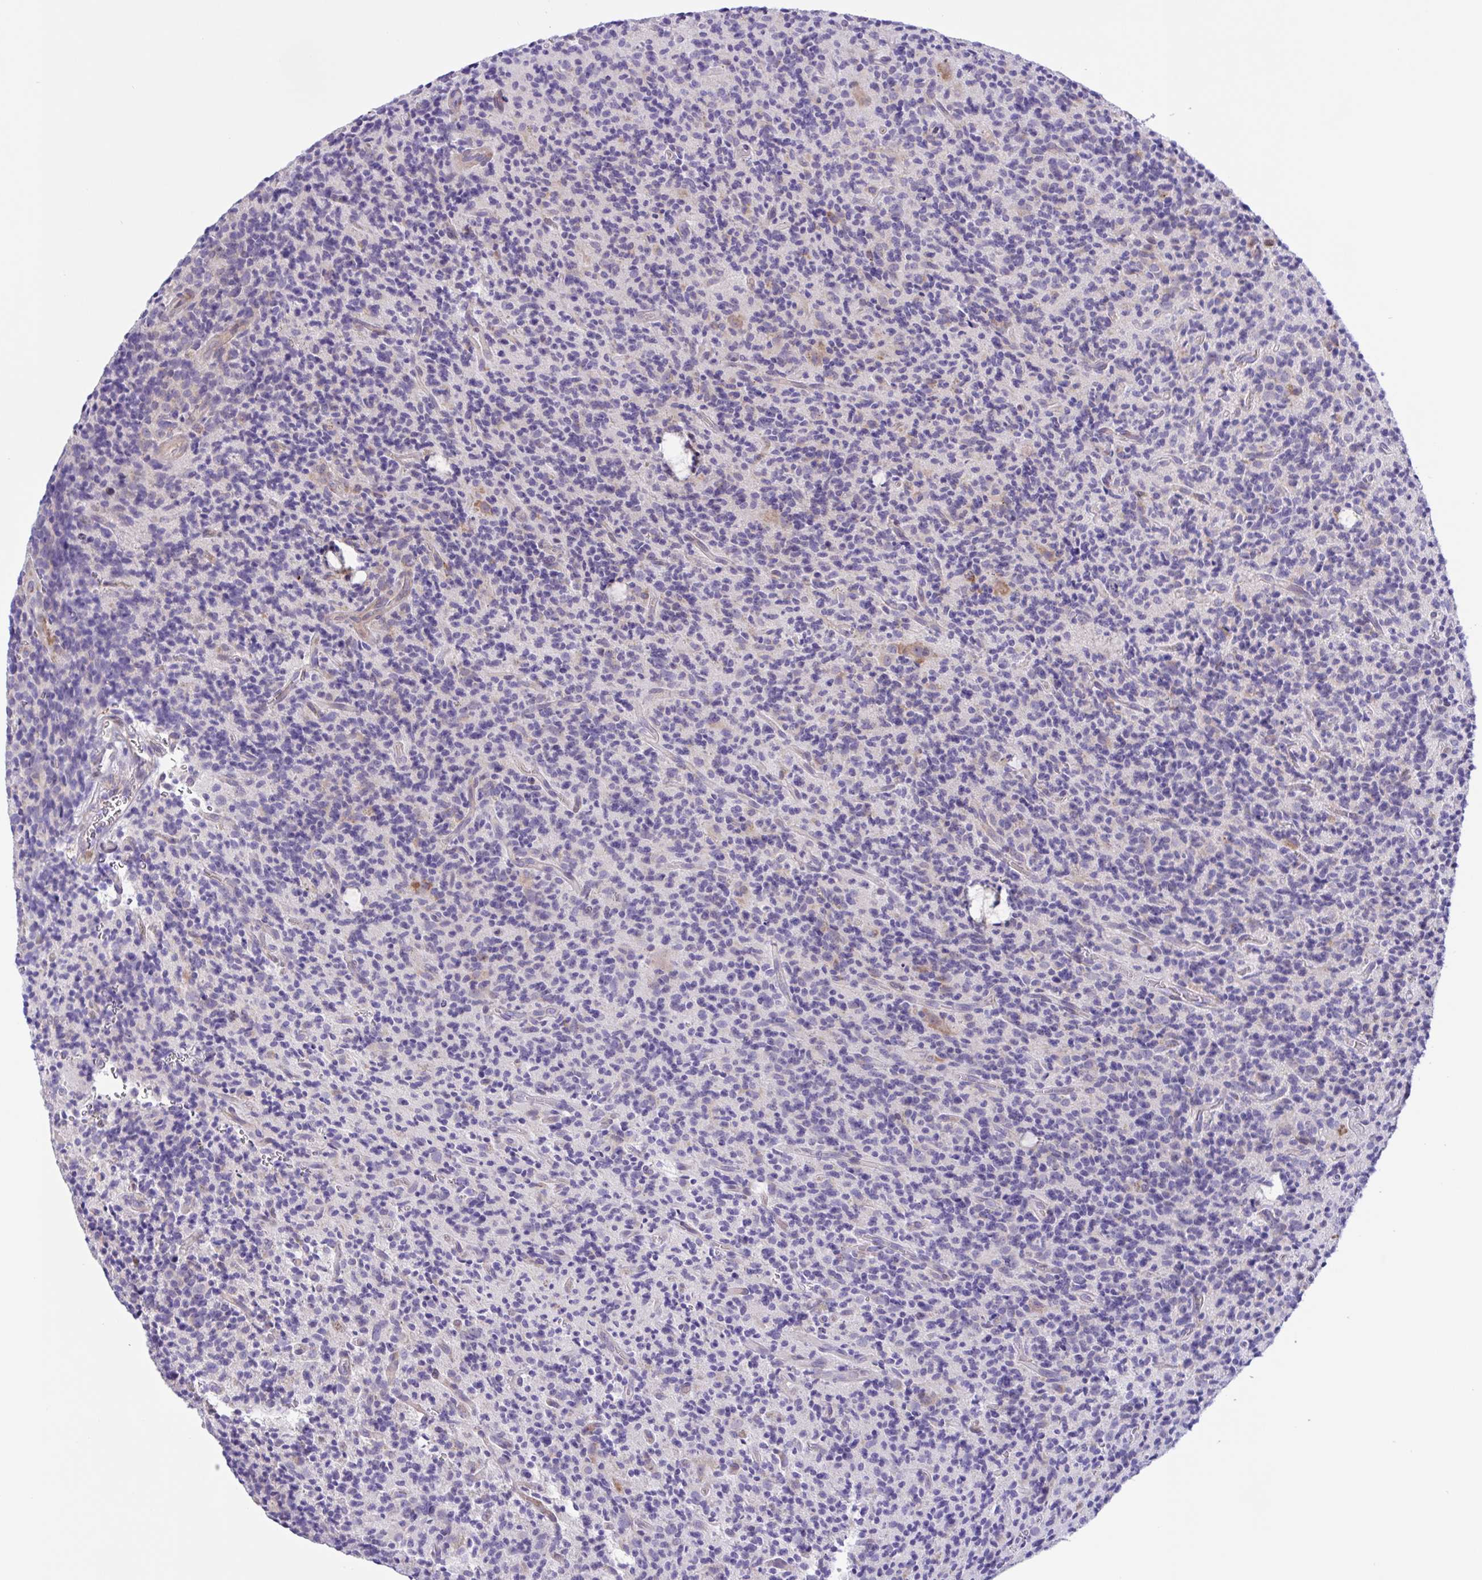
{"staining": {"intensity": "negative", "quantity": "none", "location": "none"}, "tissue": "glioma", "cell_type": "Tumor cells", "image_type": "cancer", "snomed": [{"axis": "morphology", "description": "Glioma, malignant, High grade"}, {"axis": "topography", "description": "Brain"}], "caption": "Image shows no protein staining in tumor cells of glioma tissue. Brightfield microscopy of IHC stained with DAB (brown) and hematoxylin (blue), captured at high magnification.", "gene": "DSC3", "patient": {"sex": "male", "age": 76}}